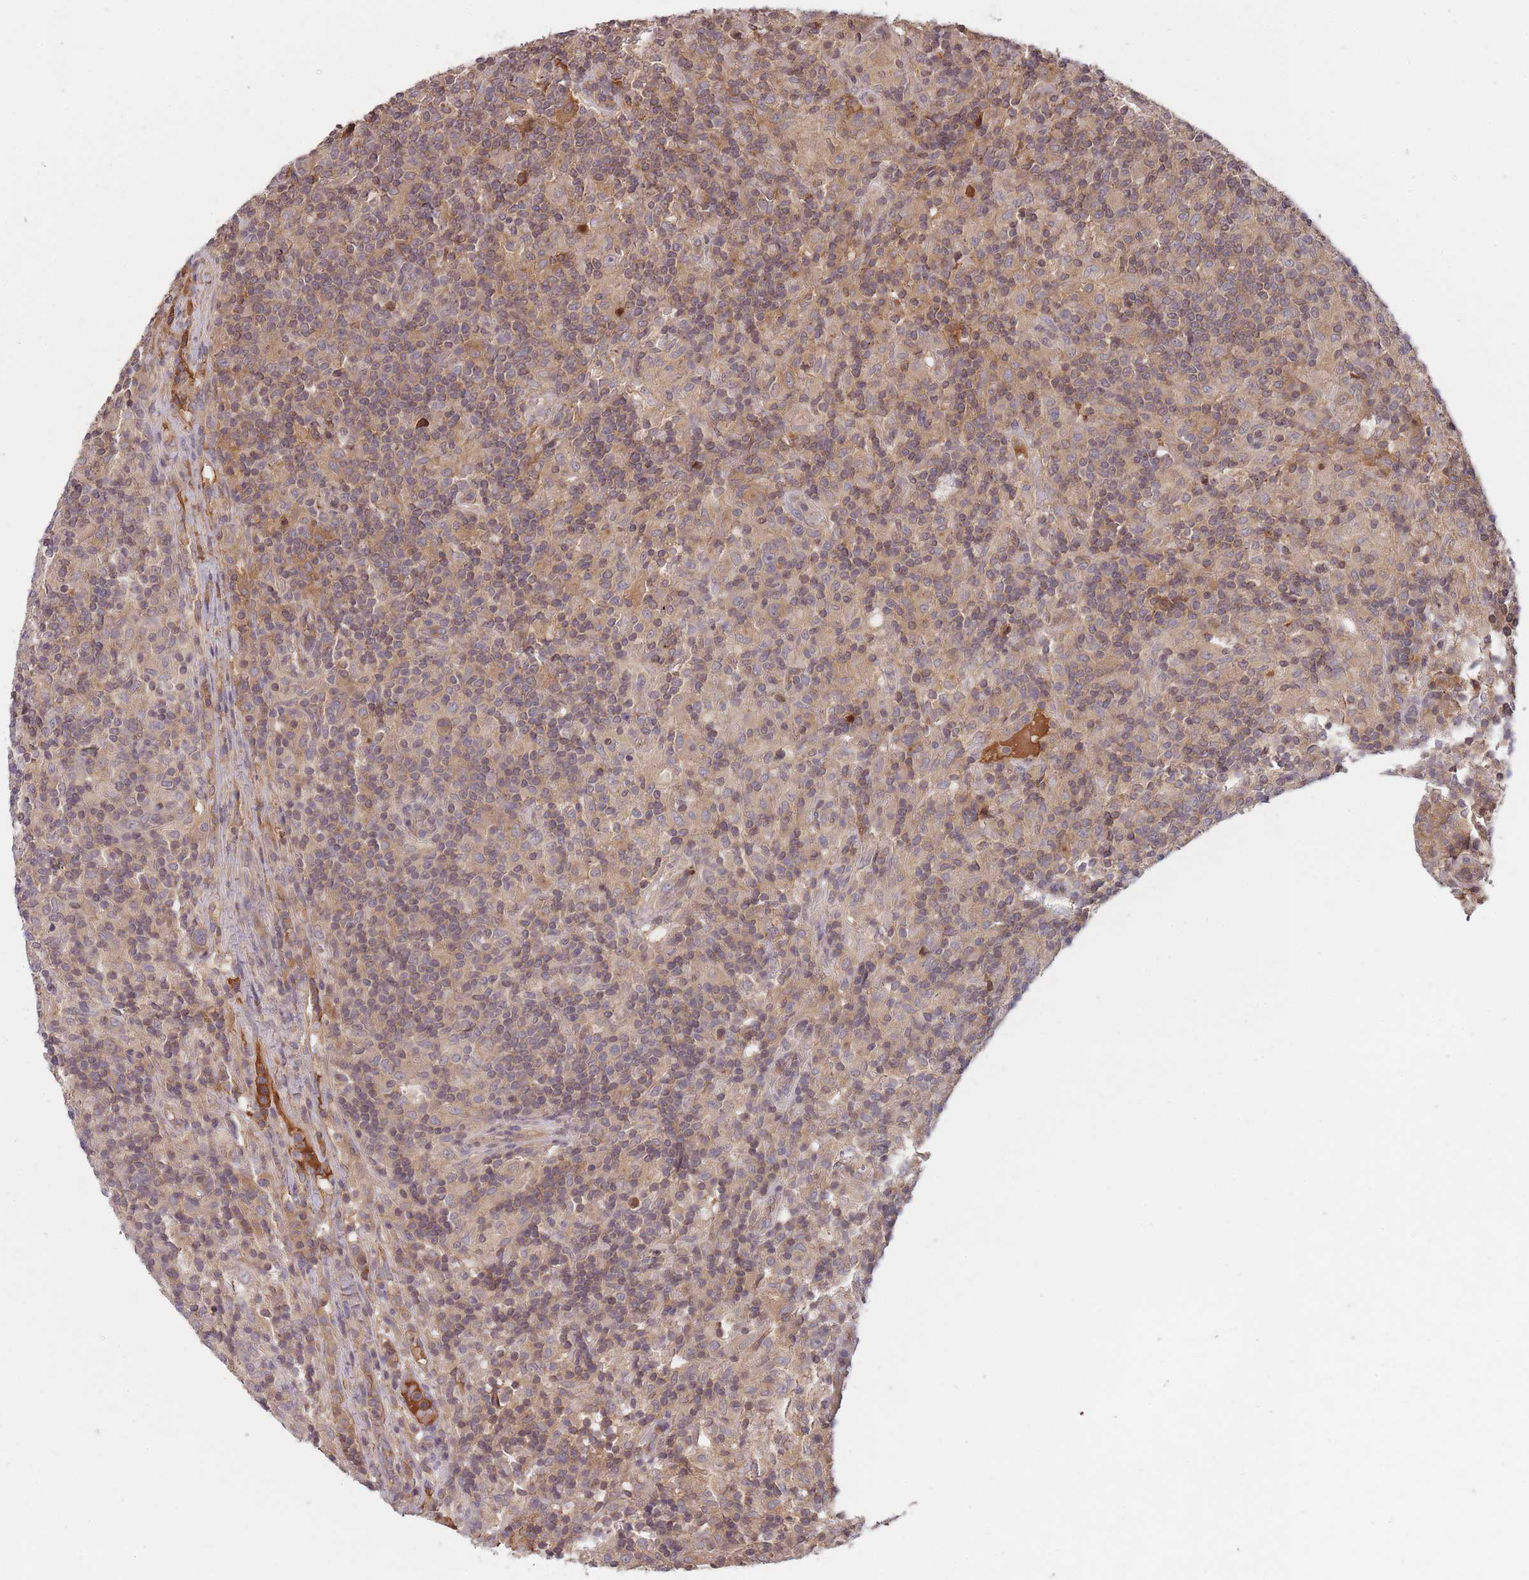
{"staining": {"intensity": "negative", "quantity": "none", "location": "none"}, "tissue": "lymphoma", "cell_type": "Tumor cells", "image_type": "cancer", "snomed": [{"axis": "morphology", "description": "Hodgkin's disease, NOS"}, {"axis": "topography", "description": "Lymph node"}], "caption": "A photomicrograph of human lymphoma is negative for staining in tumor cells.", "gene": "RALGDS", "patient": {"sex": "male", "age": 70}}